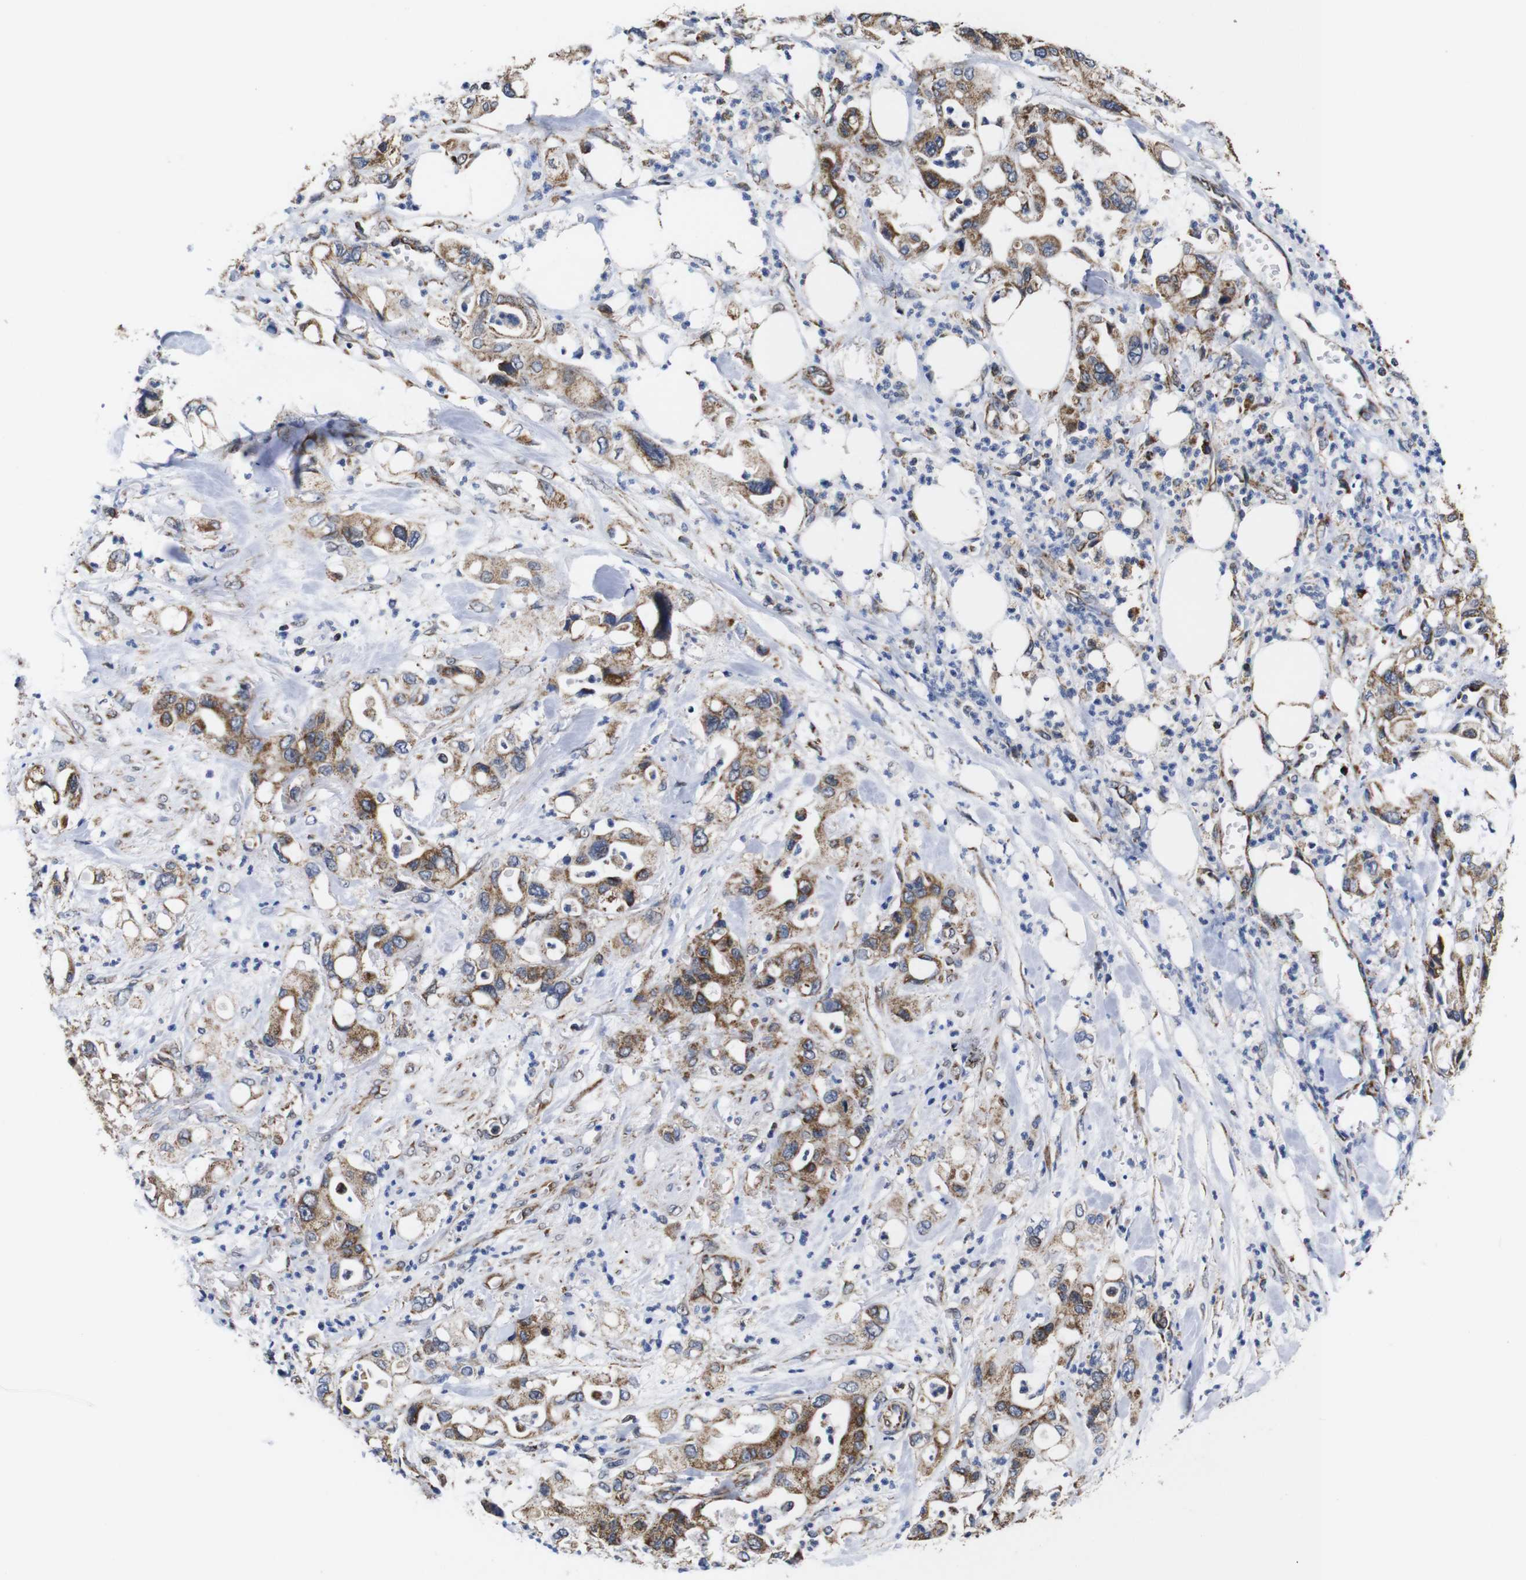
{"staining": {"intensity": "moderate", "quantity": ">75%", "location": "cytoplasmic/membranous"}, "tissue": "pancreatic cancer", "cell_type": "Tumor cells", "image_type": "cancer", "snomed": [{"axis": "morphology", "description": "Adenocarcinoma, NOS"}, {"axis": "topography", "description": "Pancreas"}], "caption": "Pancreatic cancer was stained to show a protein in brown. There is medium levels of moderate cytoplasmic/membranous expression in approximately >75% of tumor cells.", "gene": "C17orf80", "patient": {"sex": "male", "age": 70}}